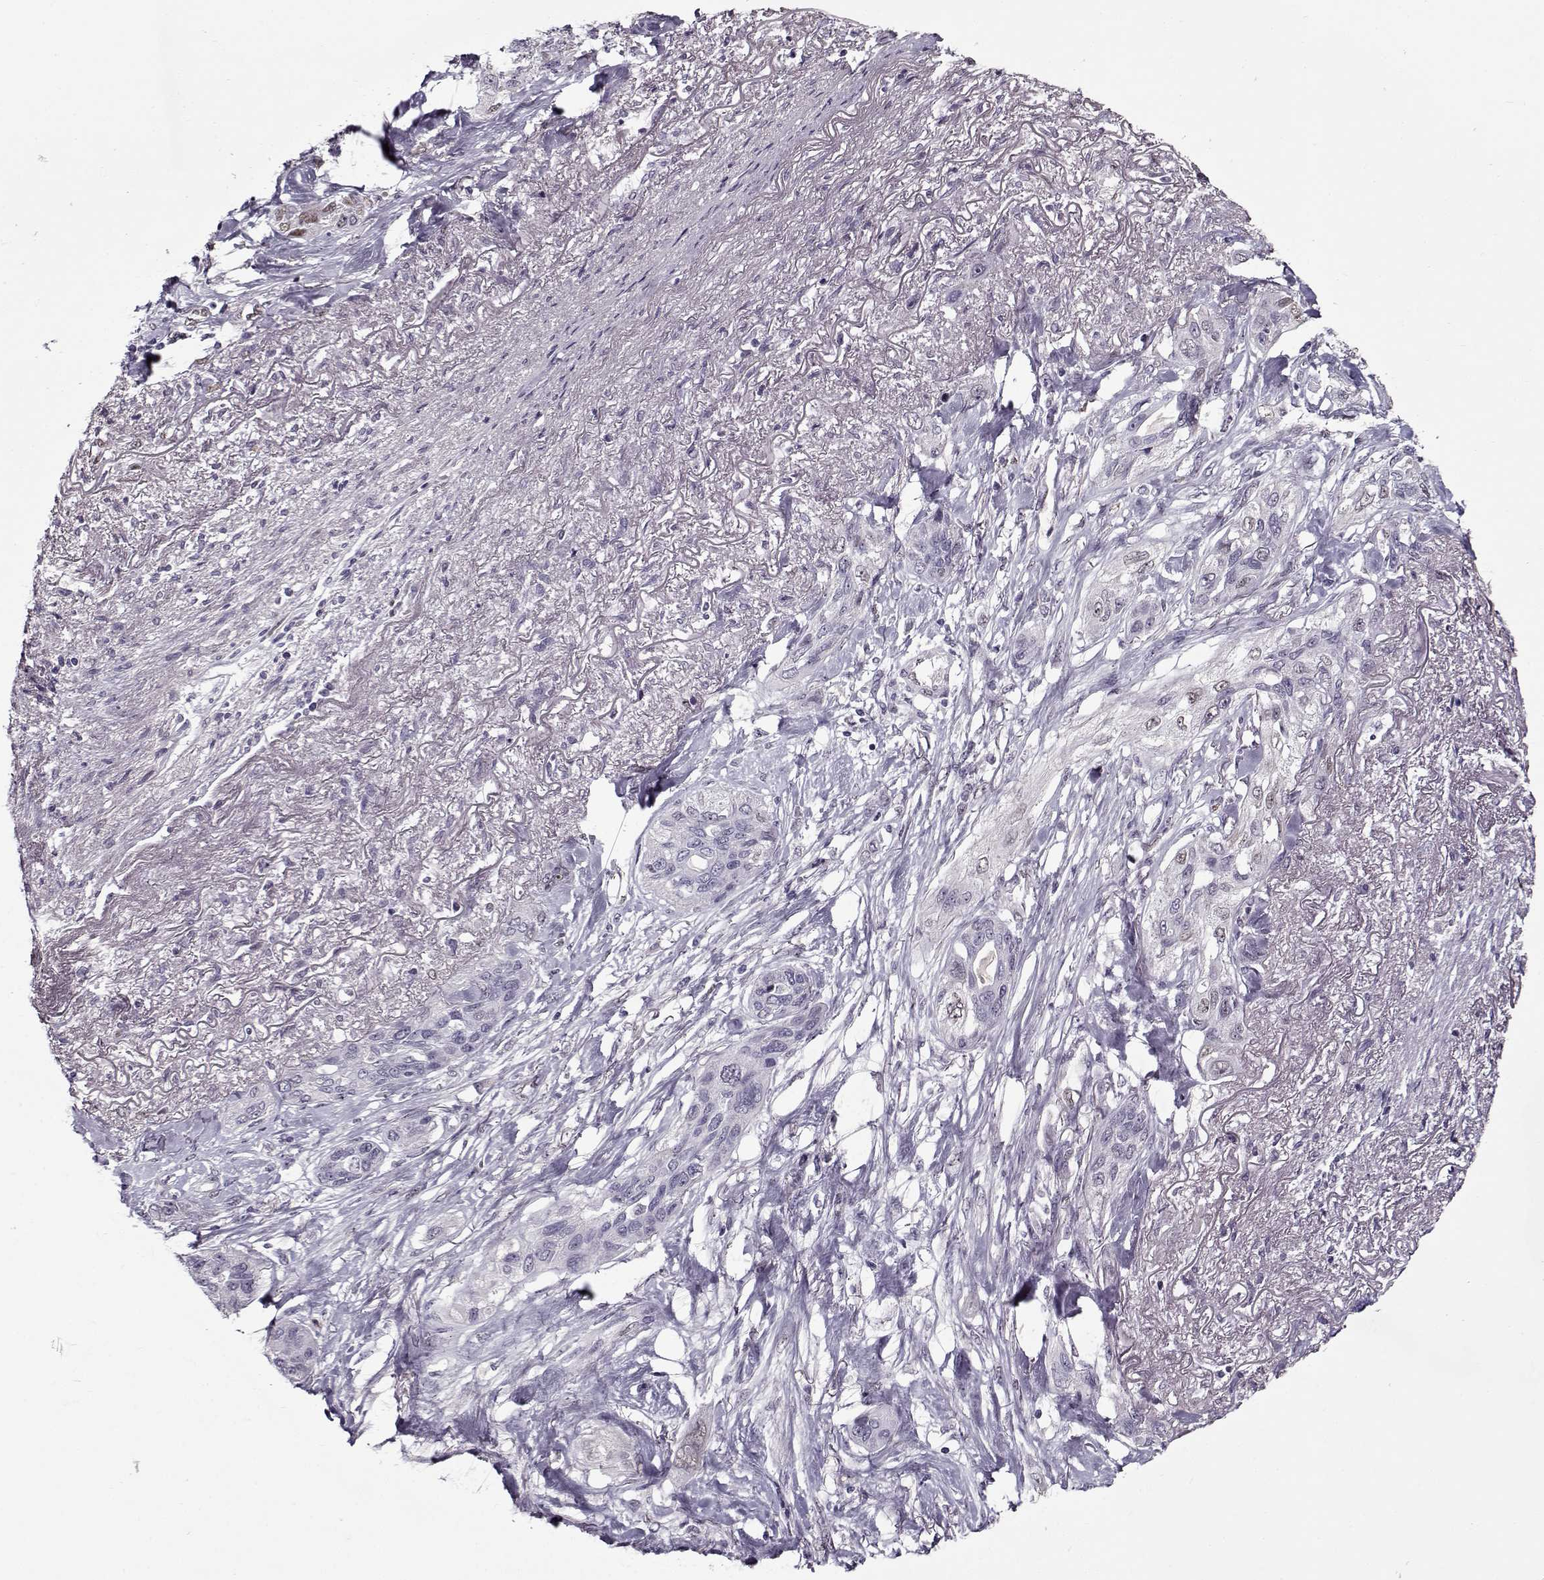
{"staining": {"intensity": "negative", "quantity": "none", "location": "none"}, "tissue": "lung cancer", "cell_type": "Tumor cells", "image_type": "cancer", "snomed": [{"axis": "morphology", "description": "Squamous cell carcinoma, NOS"}, {"axis": "topography", "description": "Lung"}], "caption": "Immunohistochemical staining of lung cancer (squamous cell carcinoma) reveals no significant staining in tumor cells.", "gene": "PRMT8", "patient": {"sex": "female", "age": 70}}